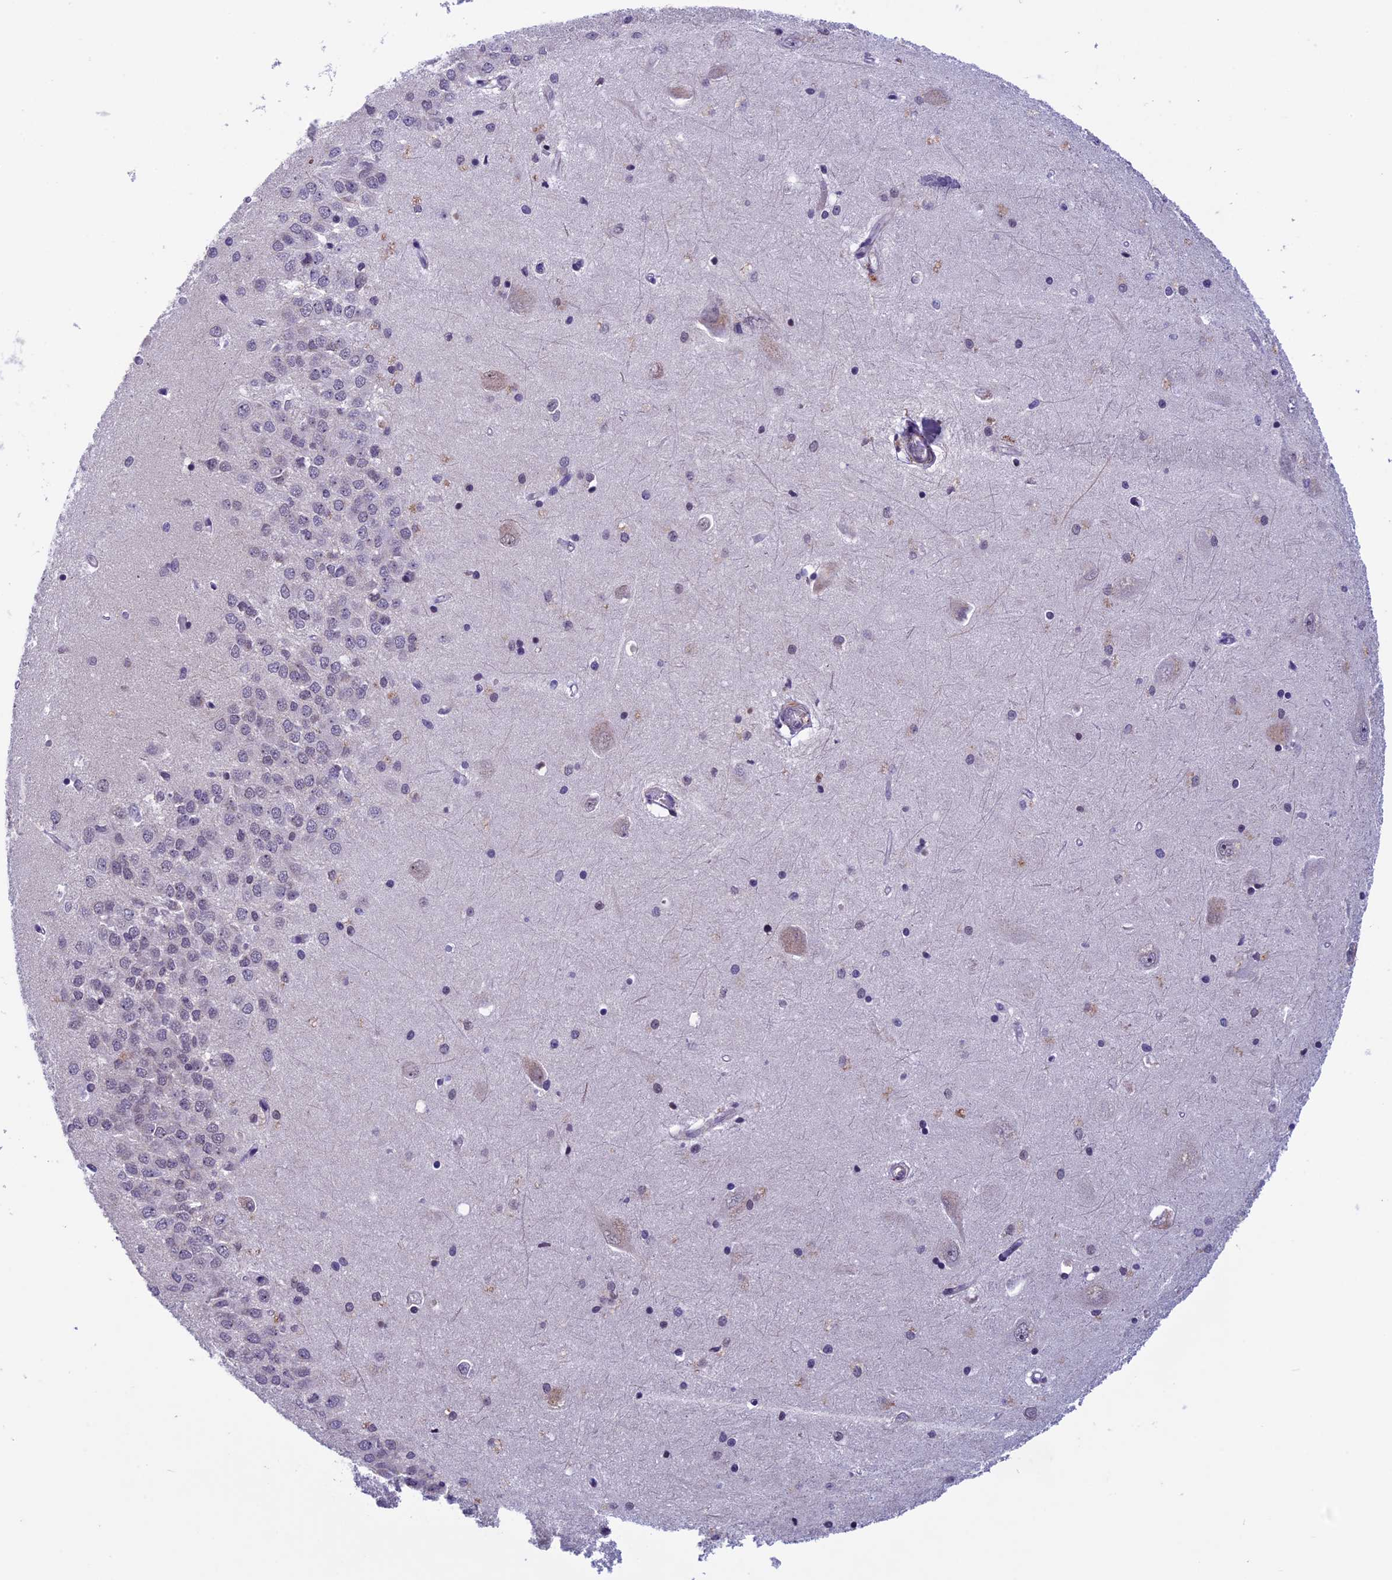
{"staining": {"intensity": "negative", "quantity": "none", "location": "none"}, "tissue": "hippocampus", "cell_type": "Glial cells", "image_type": "normal", "snomed": [{"axis": "morphology", "description": "Normal tissue, NOS"}, {"axis": "topography", "description": "Hippocampus"}], "caption": "Glial cells are negative for protein expression in benign human hippocampus. (DAB (3,3'-diaminobenzidine) immunohistochemistry visualized using brightfield microscopy, high magnification).", "gene": "NIPBL", "patient": {"sex": "male", "age": 45}}